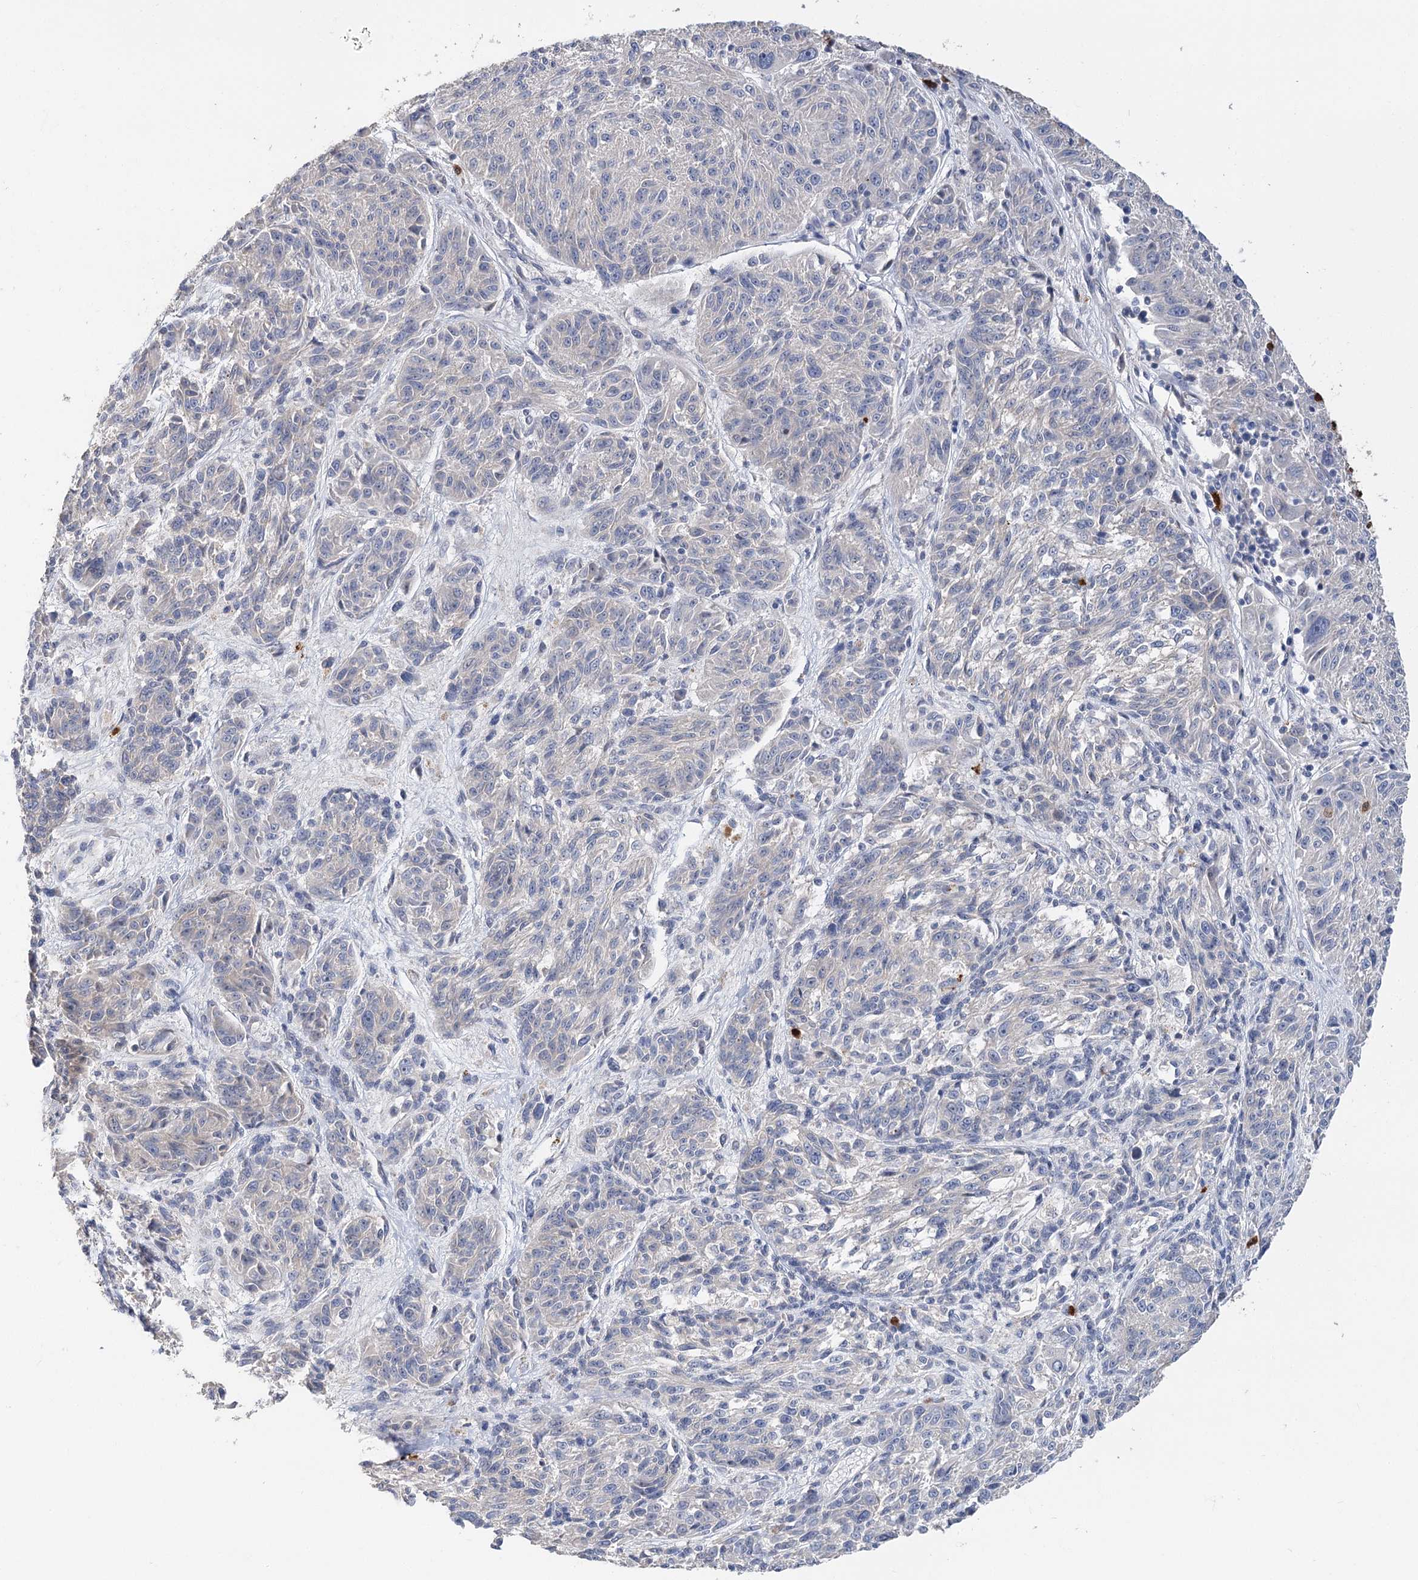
{"staining": {"intensity": "negative", "quantity": "none", "location": "none"}, "tissue": "melanoma", "cell_type": "Tumor cells", "image_type": "cancer", "snomed": [{"axis": "morphology", "description": "Malignant melanoma, NOS"}, {"axis": "topography", "description": "Skin"}], "caption": "The image reveals no staining of tumor cells in malignant melanoma.", "gene": "EPB41L5", "patient": {"sex": "male", "age": 53}}